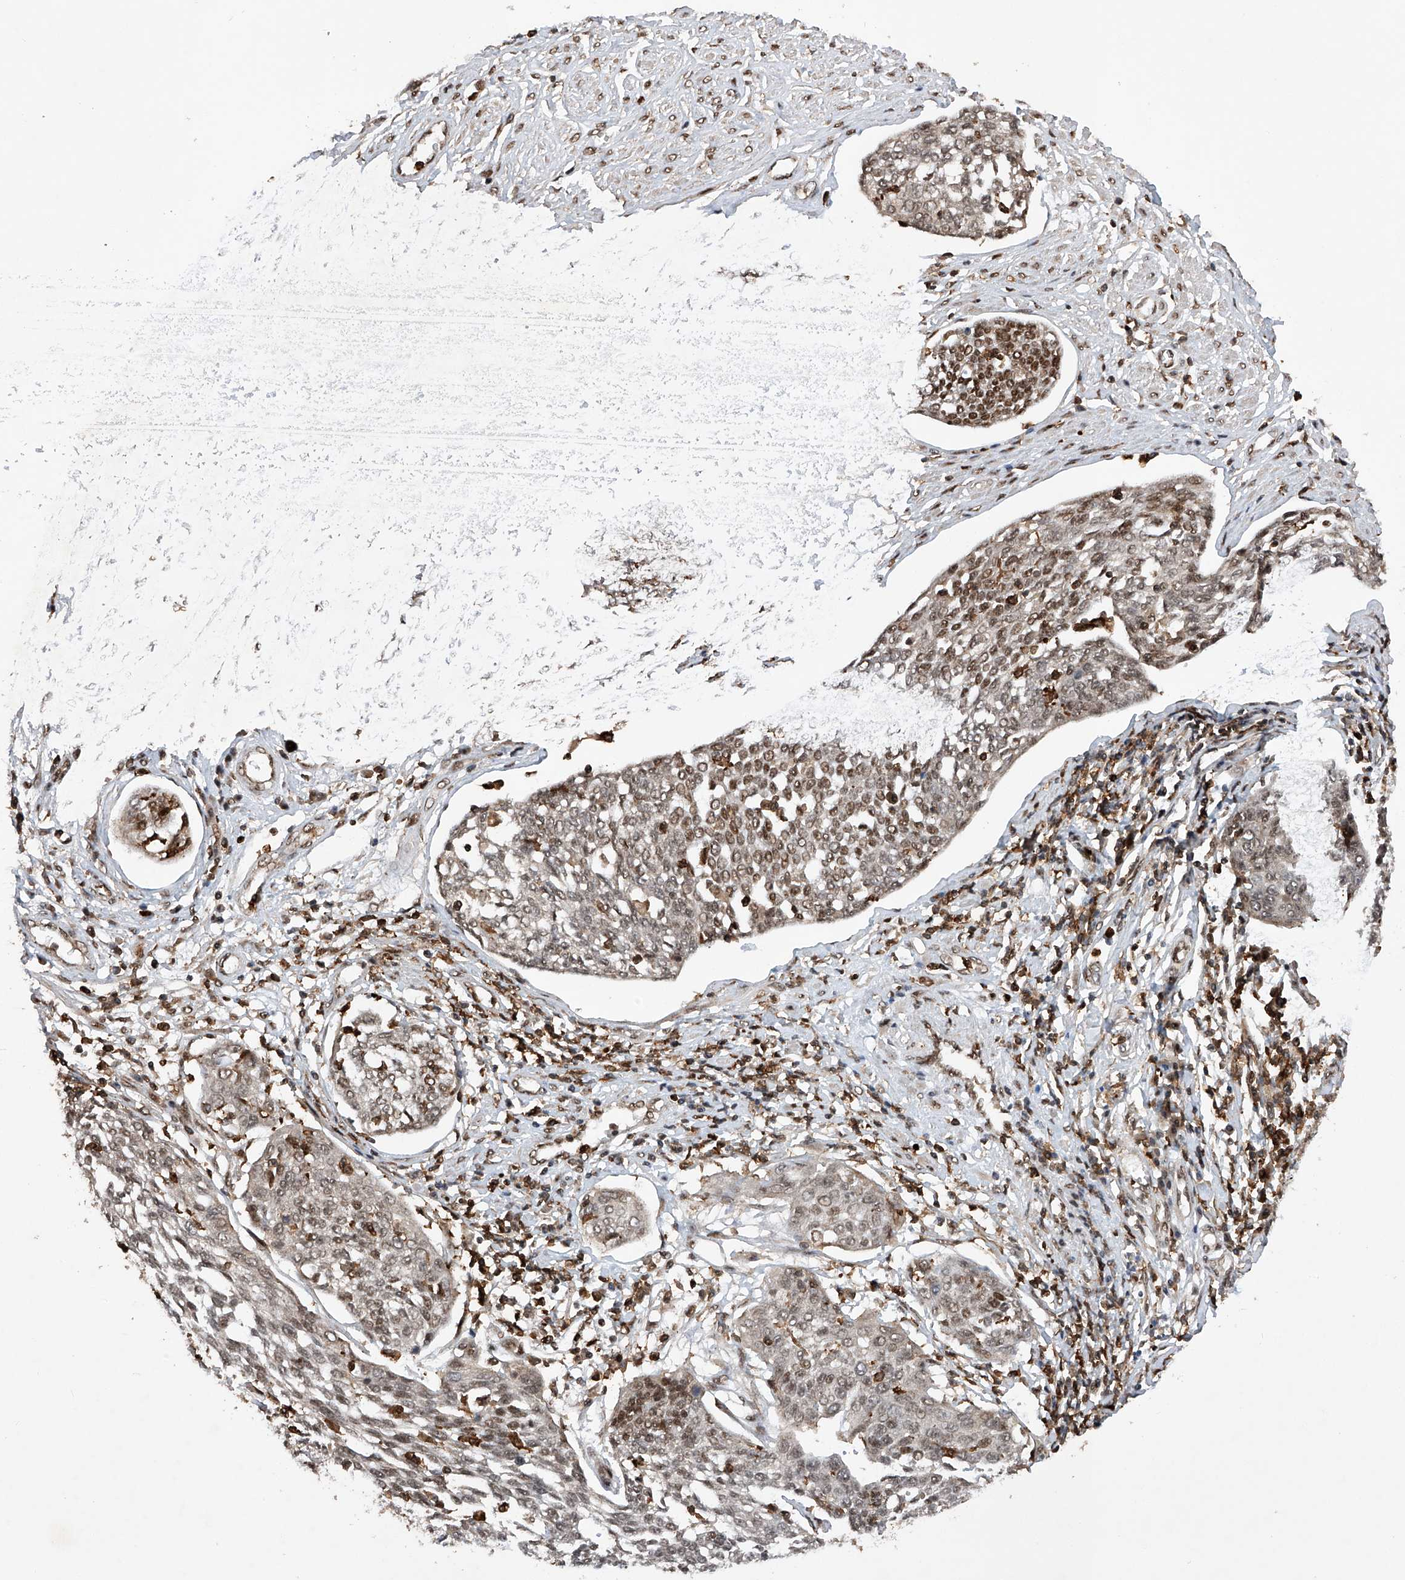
{"staining": {"intensity": "moderate", "quantity": "25%-75%", "location": "nuclear"}, "tissue": "cervical cancer", "cell_type": "Tumor cells", "image_type": "cancer", "snomed": [{"axis": "morphology", "description": "Squamous cell carcinoma, NOS"}, {"axis": "topography", "description": "Cervix"}], "caption": "Immunohistochemical staining of cervical squamous cell carcinoma shows moderate nuclear protein staining in approximately 25%-75% of tumor cells.", "gene": "ZNF280D", "patient": {"sex": "female", "age": 34}}